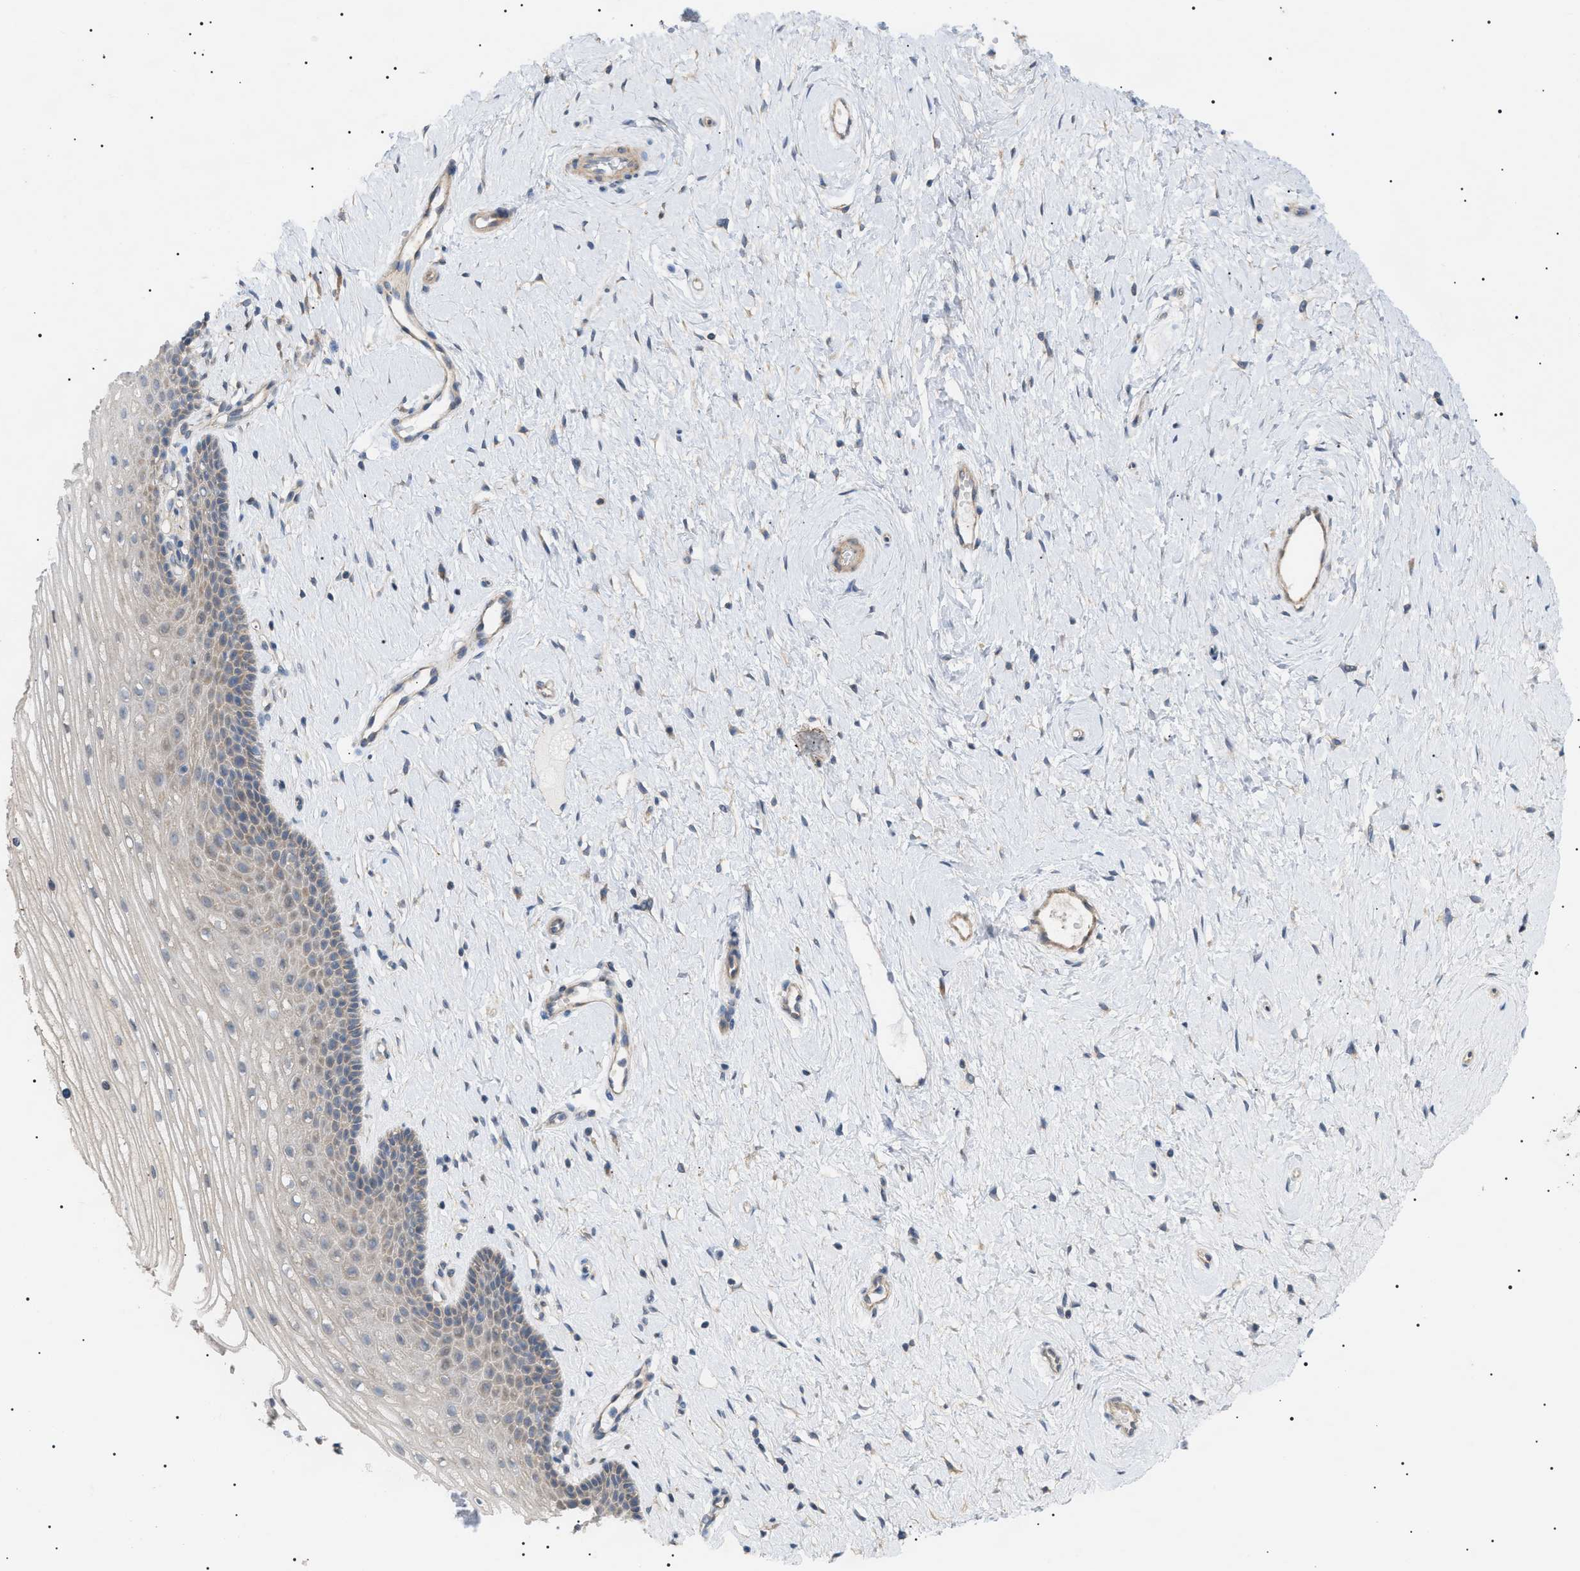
{"staining": {"intensity": "weak", "quantity": "25%-75%", "location": "cytoplasmic/membranous"}, "tissue": "cervix", "cell_type": "Squamous epithelial cells", "image_type": "normal", "snomed": [{"axis": "morphology", "description": "Normal tissue, NOS"}, {"axis": "topography", "description": "Cervix"}], "caption": "This image shows immunohistochemistry staining of benign cervix, with low weak cytoplasmic/membranous staining in approximately 25%-75% of squamous epithelial cells.", "gene": "IRS2", "patient": {"sex": "female", "age": 39}}